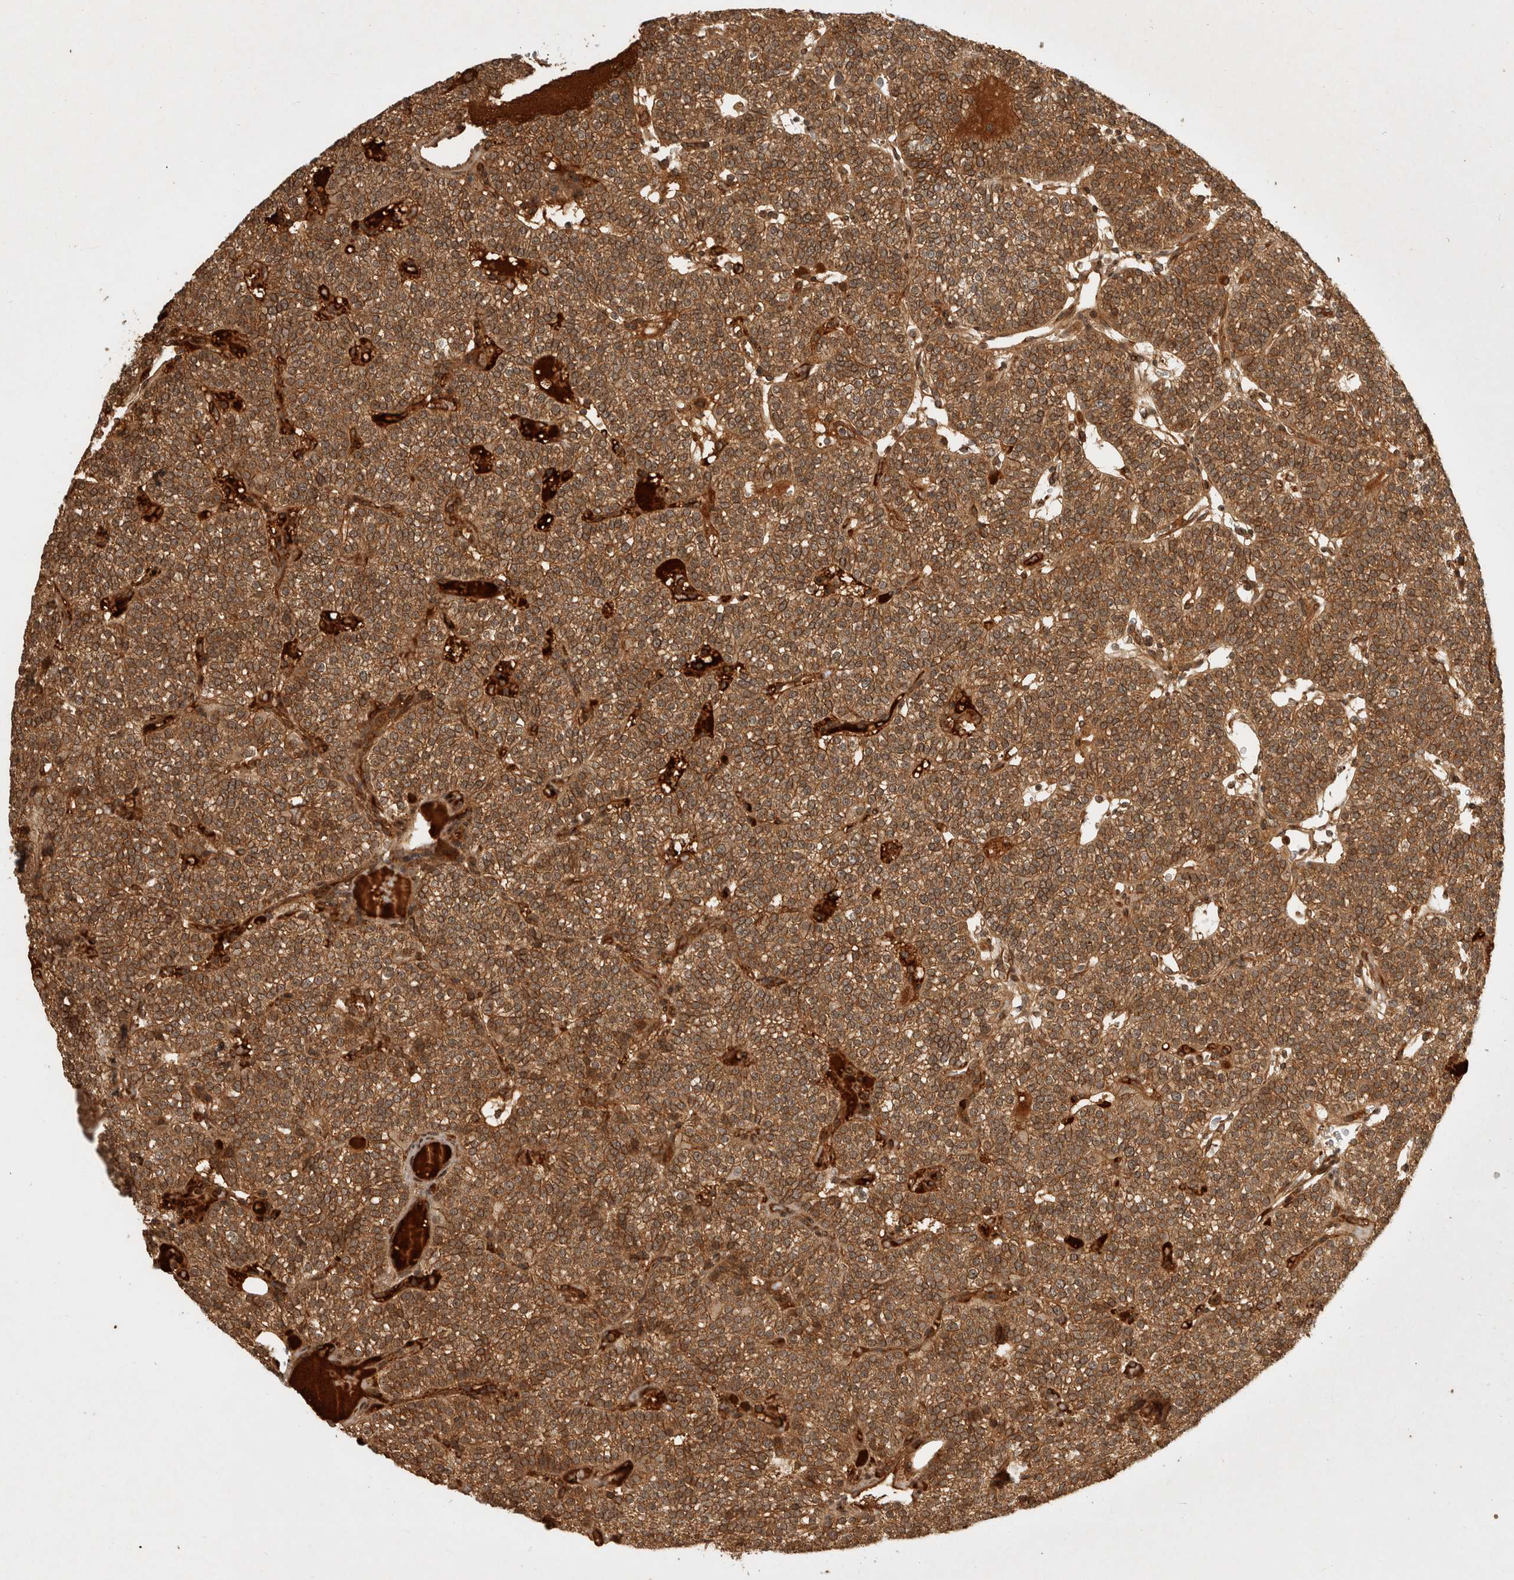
{"staining": {"intensity": "moderate", "quantity": ">75%", "location": "cytoplasmic/membranous"}, "tissue": "parathyroid gland", "cell_type": "Glandular cells", "image_type": "normal", "snomed": [{"axis": "morphology", "description": "Normal tissue, NOS"}, {"axis": "topography", "description": "Parathyroid gland"}], "caption": "Normal parathyroid gland shows moderate cytoplasmic/membranous expression in about >75% of glandular cells, visualized by immunohistochemistry. (DAB IHC, brown staining for protein, blue staining for nuclei).", "gene": "CAMSAP2", "patient": {"sex": "male", "age": 83}}